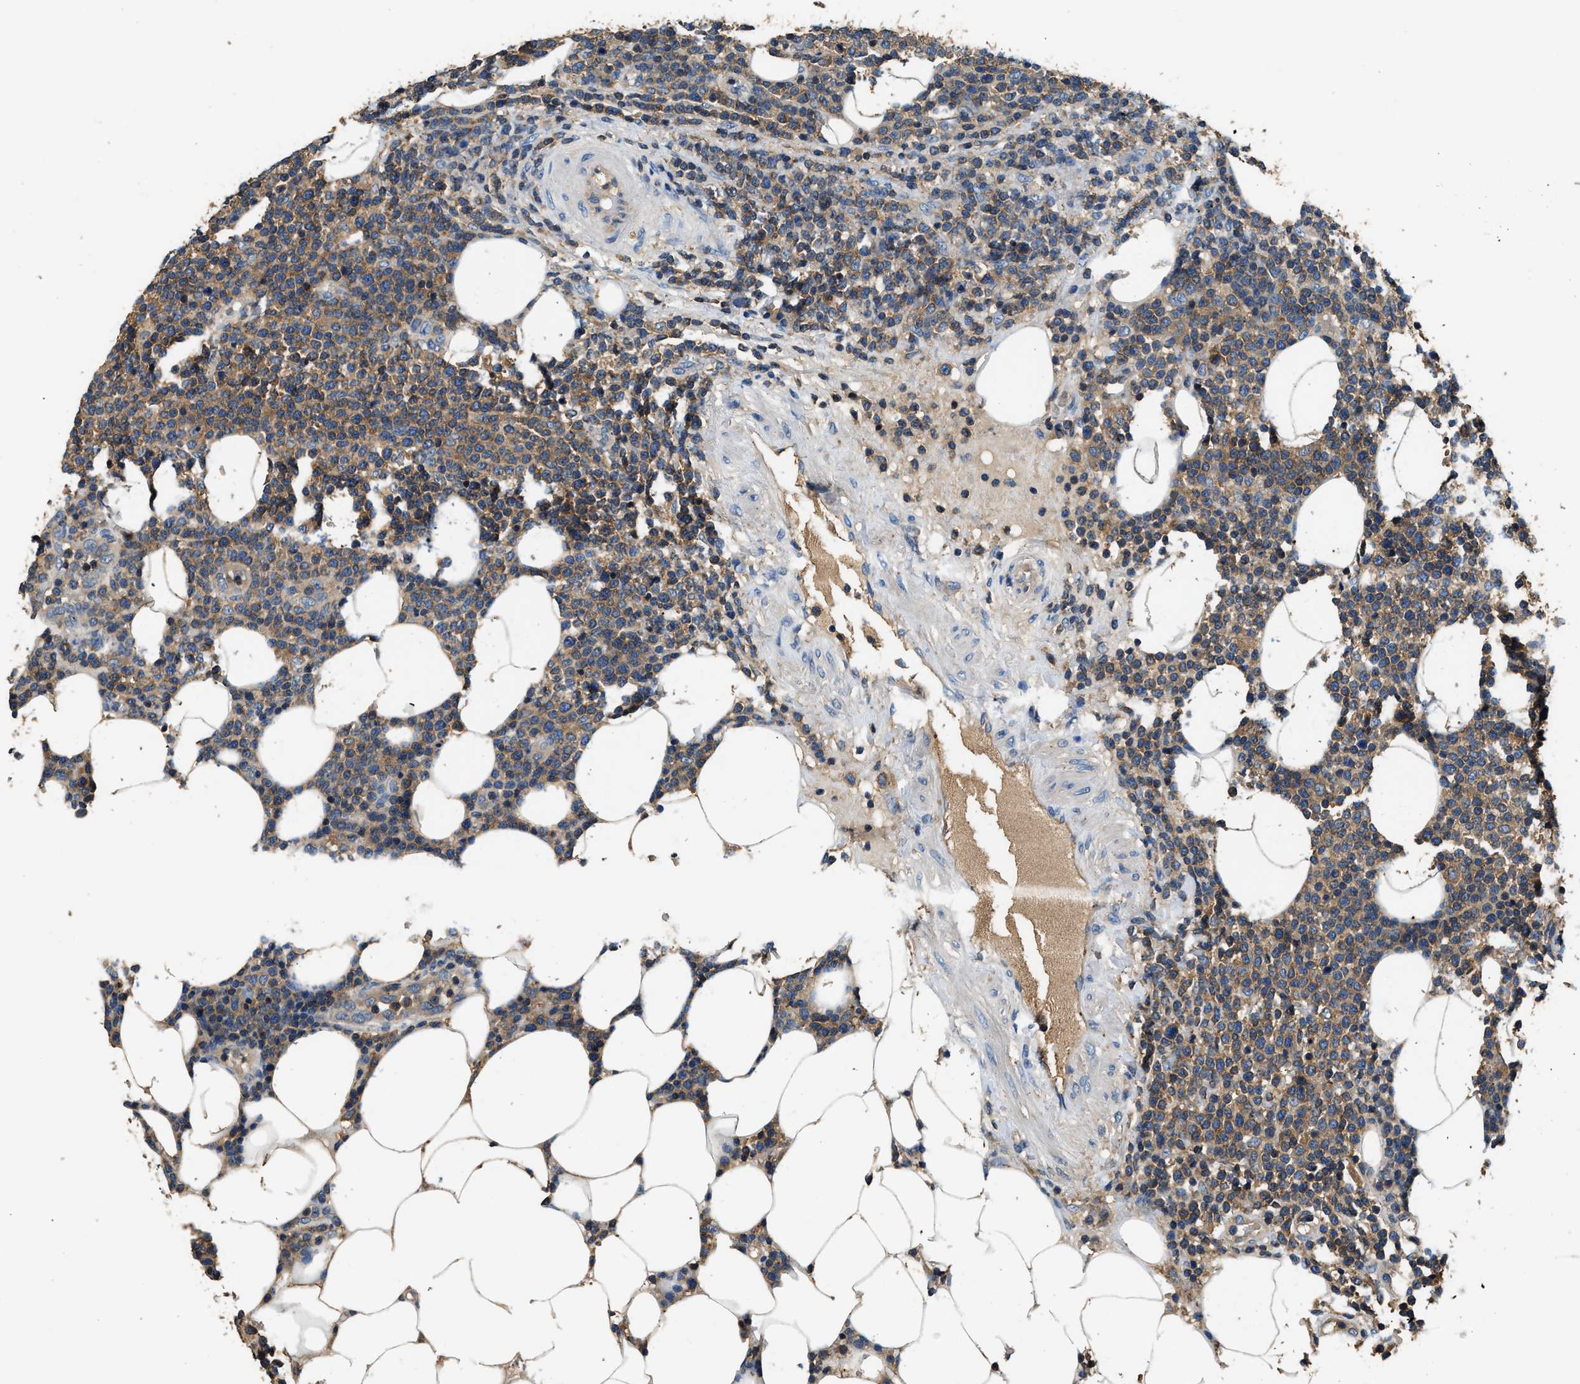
{"staining": {"intensity": "weak", "quantity": ">75%", "location": "cytoplasmic/membranous"}, "tissue": "lymphoma", "cell_type": "Tumor cells", "image_type": "cancer", "snomed": [{"axis": "morphology", "description": "Malignant lymphoma, non-Hodgkin's type, High grade"}, {"axis": "topography", "description": "Lymph node"}], "caption": "Tumor cells reveal low levels of weak cytoplasmic/membranous staining in approximately >75% of cells in high-grade malignant lymphoma, non-Hodgkin's type. The staining is performed using DAB (3,3'-diaminobenzidine) brown chromogen to label protein expression. The nuclei are counter-stained blue using hematoxylin.", "gene": "BLOC1S1", "patient": {"sex": "male", "age": 61}}